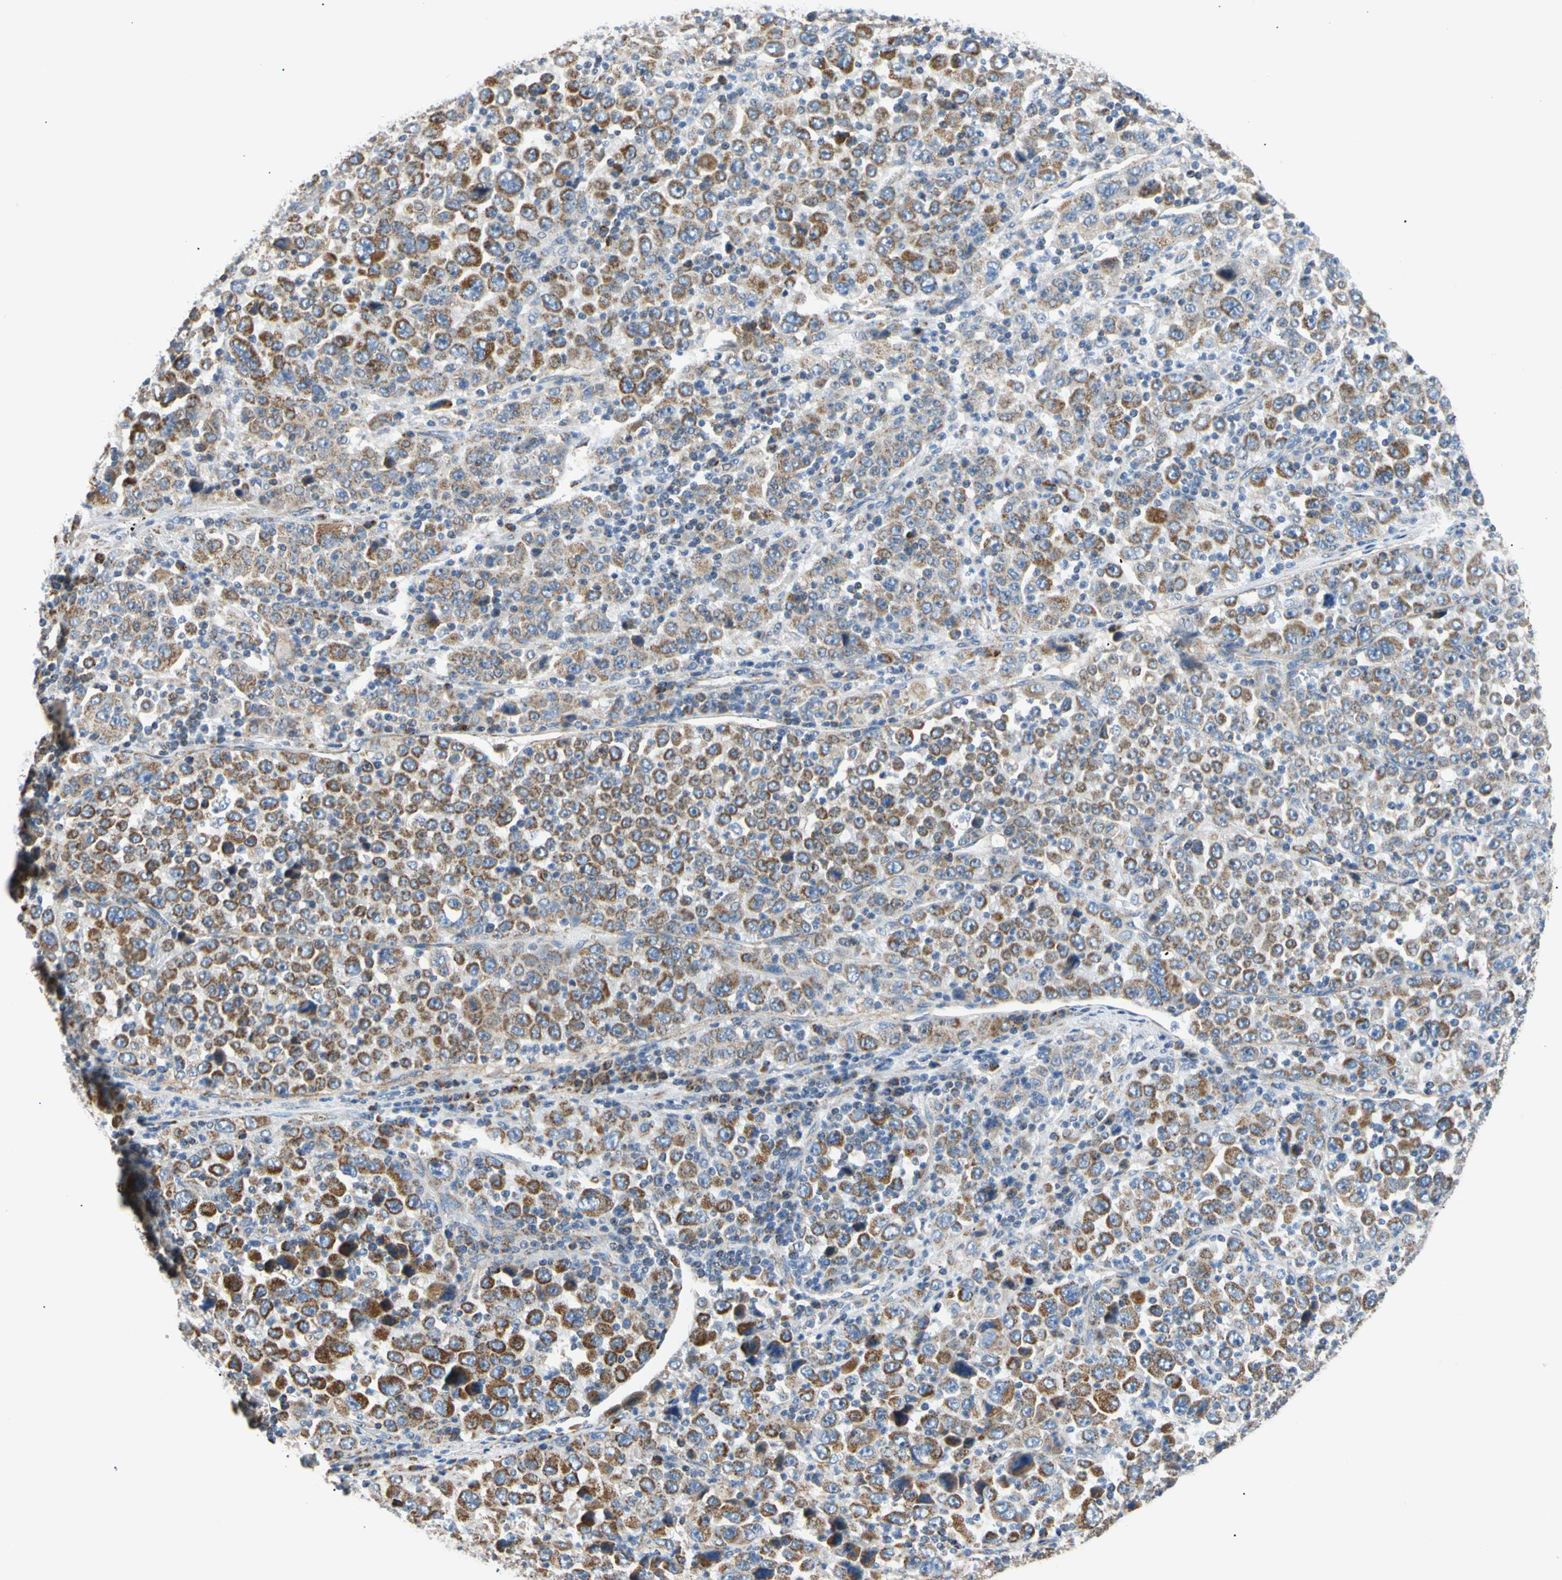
{"staining": {"intensity": "moderate", "quantity": ">75%", "location": "cytoplasmic/membranous"}, "tissue": "stomach cancer", "cell_type": "Tumor cells", "image_type": "cancer", "snomed": [{"axis": "morphology", "description": "Normal tissue, NOS"}, {"axis": "morphology", "description": "Adenocarcinoma, NOS"}, {"axis": "topography", "description": "Stomach, upper"}, {"axis": "topography", "description": "Stomach"}], "caption": "Stomach cancer stained for a protein (brown) displays moderate cytoplasmic/membranous positive expression in approximately >75% of tumor cells.", "gene": "ACAT1", "patient": {"sex": "male", "age": 59}}